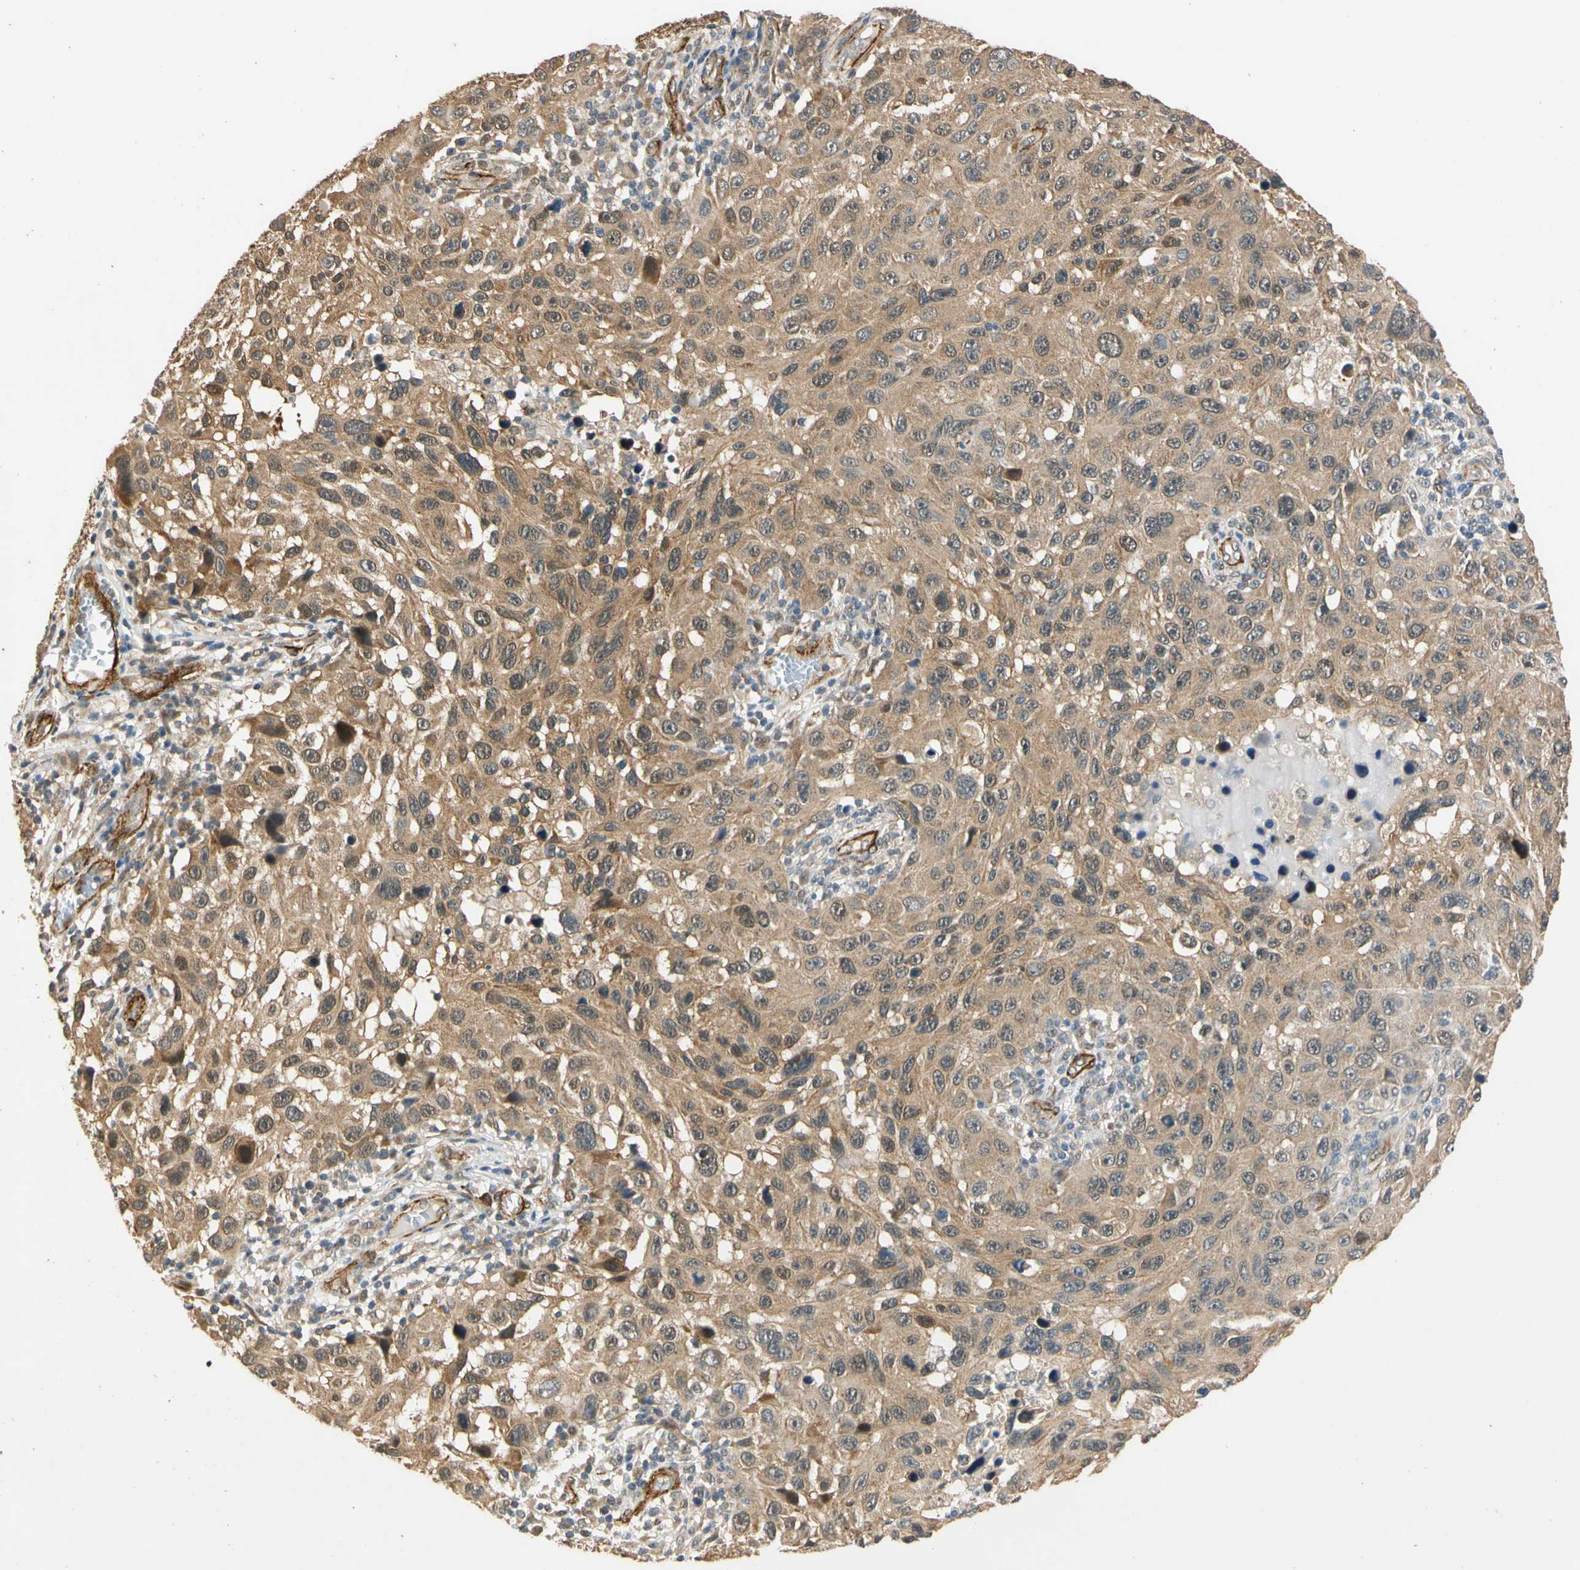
{"staining": {"intensity": "moderate", "quantity": ">75%", "location": "cytoplasmic/membranous"}, "tissue": "melanoma", "cell_type": "Tumor cells", "image_type": "cancer", "snomed": [{"axis": "morphology", "description": "Malignant melanoma, NOS"}, {"axis": "topography", "description": "Skin"}], "caption": "Immunohistochemistry (IHC) of melanoma exhibits medium levels of moderate cytoplasmic/membranous expression in about >75% of tumor cells.", "gene": "QSER1", "patient": {"sex": "male", "age": 53}}